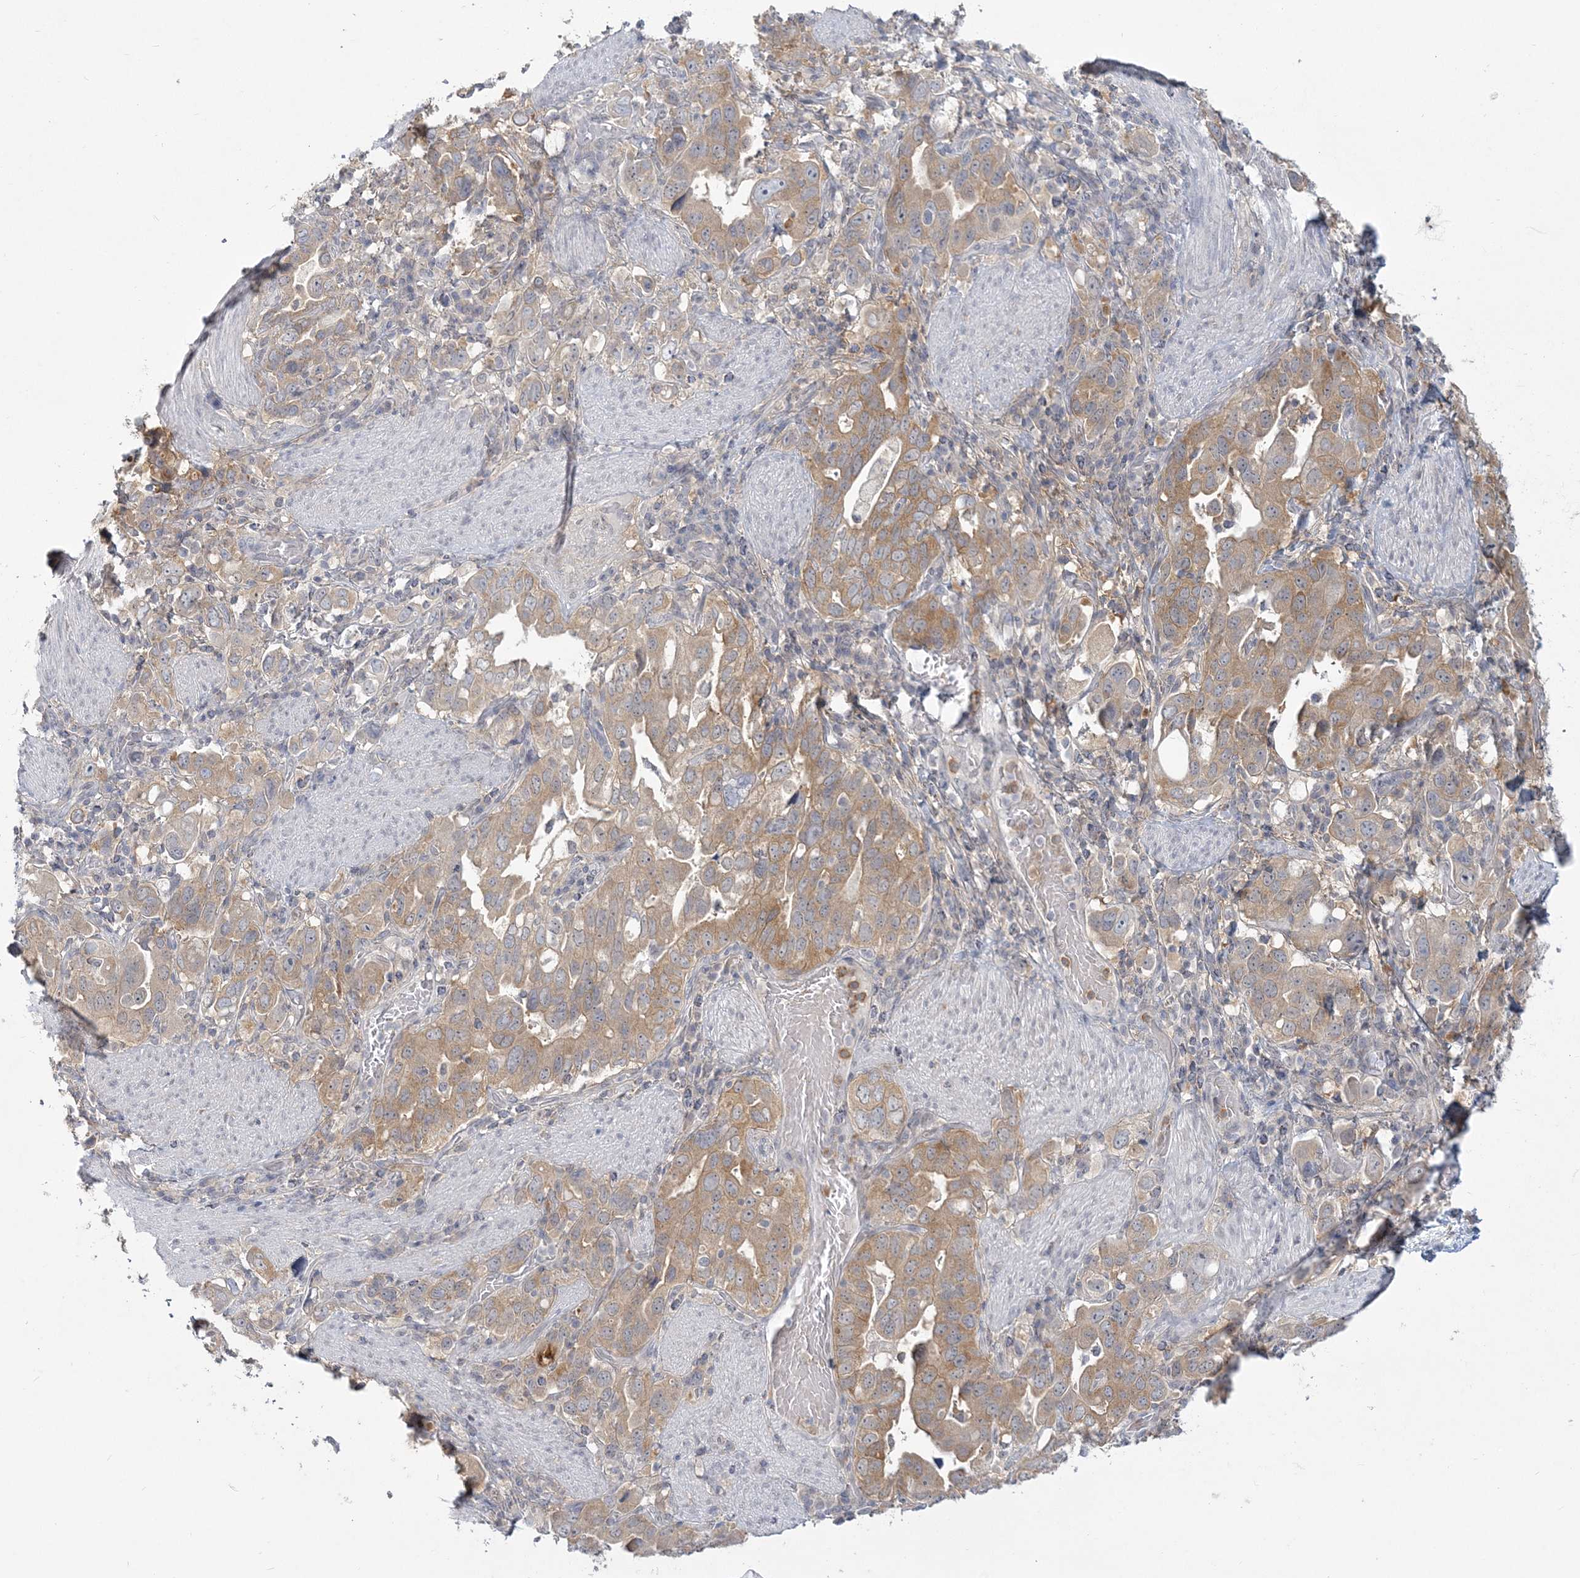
{"staining": {"intensity": "moderate", "quantity": "25%-75%", "location": "cytoplasmic/membranous"}, "tissue": "stomach cancer", "cell_type": "Tumor cells", "image_type": "cancer", "snomed": [{"axis": "morphology", "description": "Adenocarcinoma, NOS"}, {"axis": "topography", "description": "Stomach, upper"}], "caption": "High-magnification brightfield microscopy of stomach adenocarcinoma stained with DAB (brown) and counterstained with hematoxylin (blue). tumor cells exhibit moderate cytoplasmic/membranous positivity is appreciated in approximately25%-75% of cells.", "gene": "ANKS1A", "patient": {"sex": "male", "age": 62}}